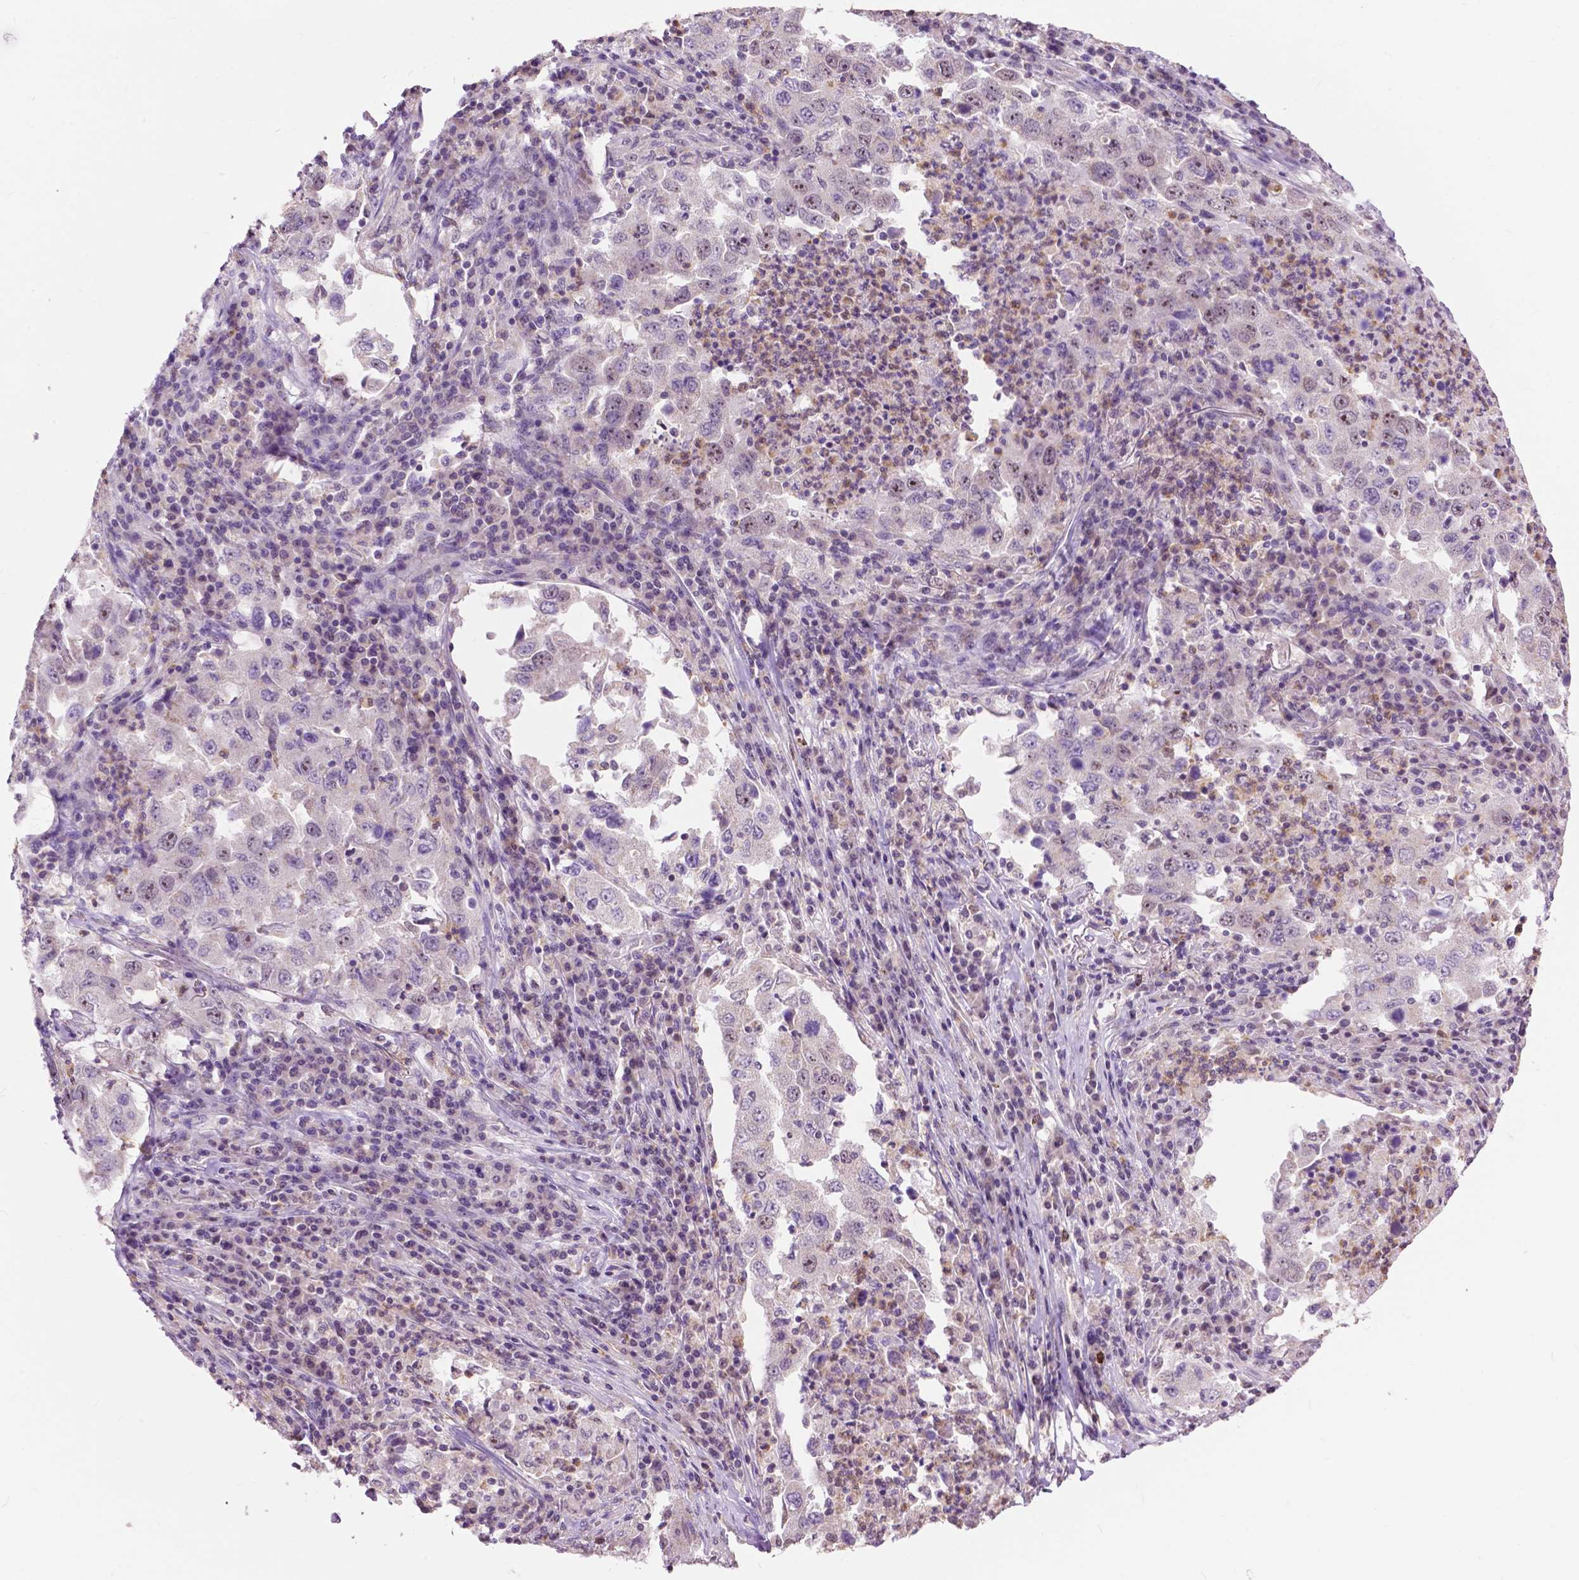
{"staining": {"intensity": "weak", "quantity": "25%-75%", "location": "nuclear"}, "tissue": "lung cancer", "cell_type": "Tumor cells", "image_type": "cancer", "snomed": [{"axis": "morphology", "description": "Adenocarcinoma, NOS"}, {"axis": "topography", "description": "Lung"}], "caption": "The histopathology image reveals a brown stain indicating the presence of a protein in the nuclear of tumor cells in lung adenocarcinoma. The staining is performed using DAB brown chromogen to label protein expression. The nuclei are counter-stained blue using hematoxylin.", "gene": "TTC9B", "patient": {"sex": "male", "age": 73}}